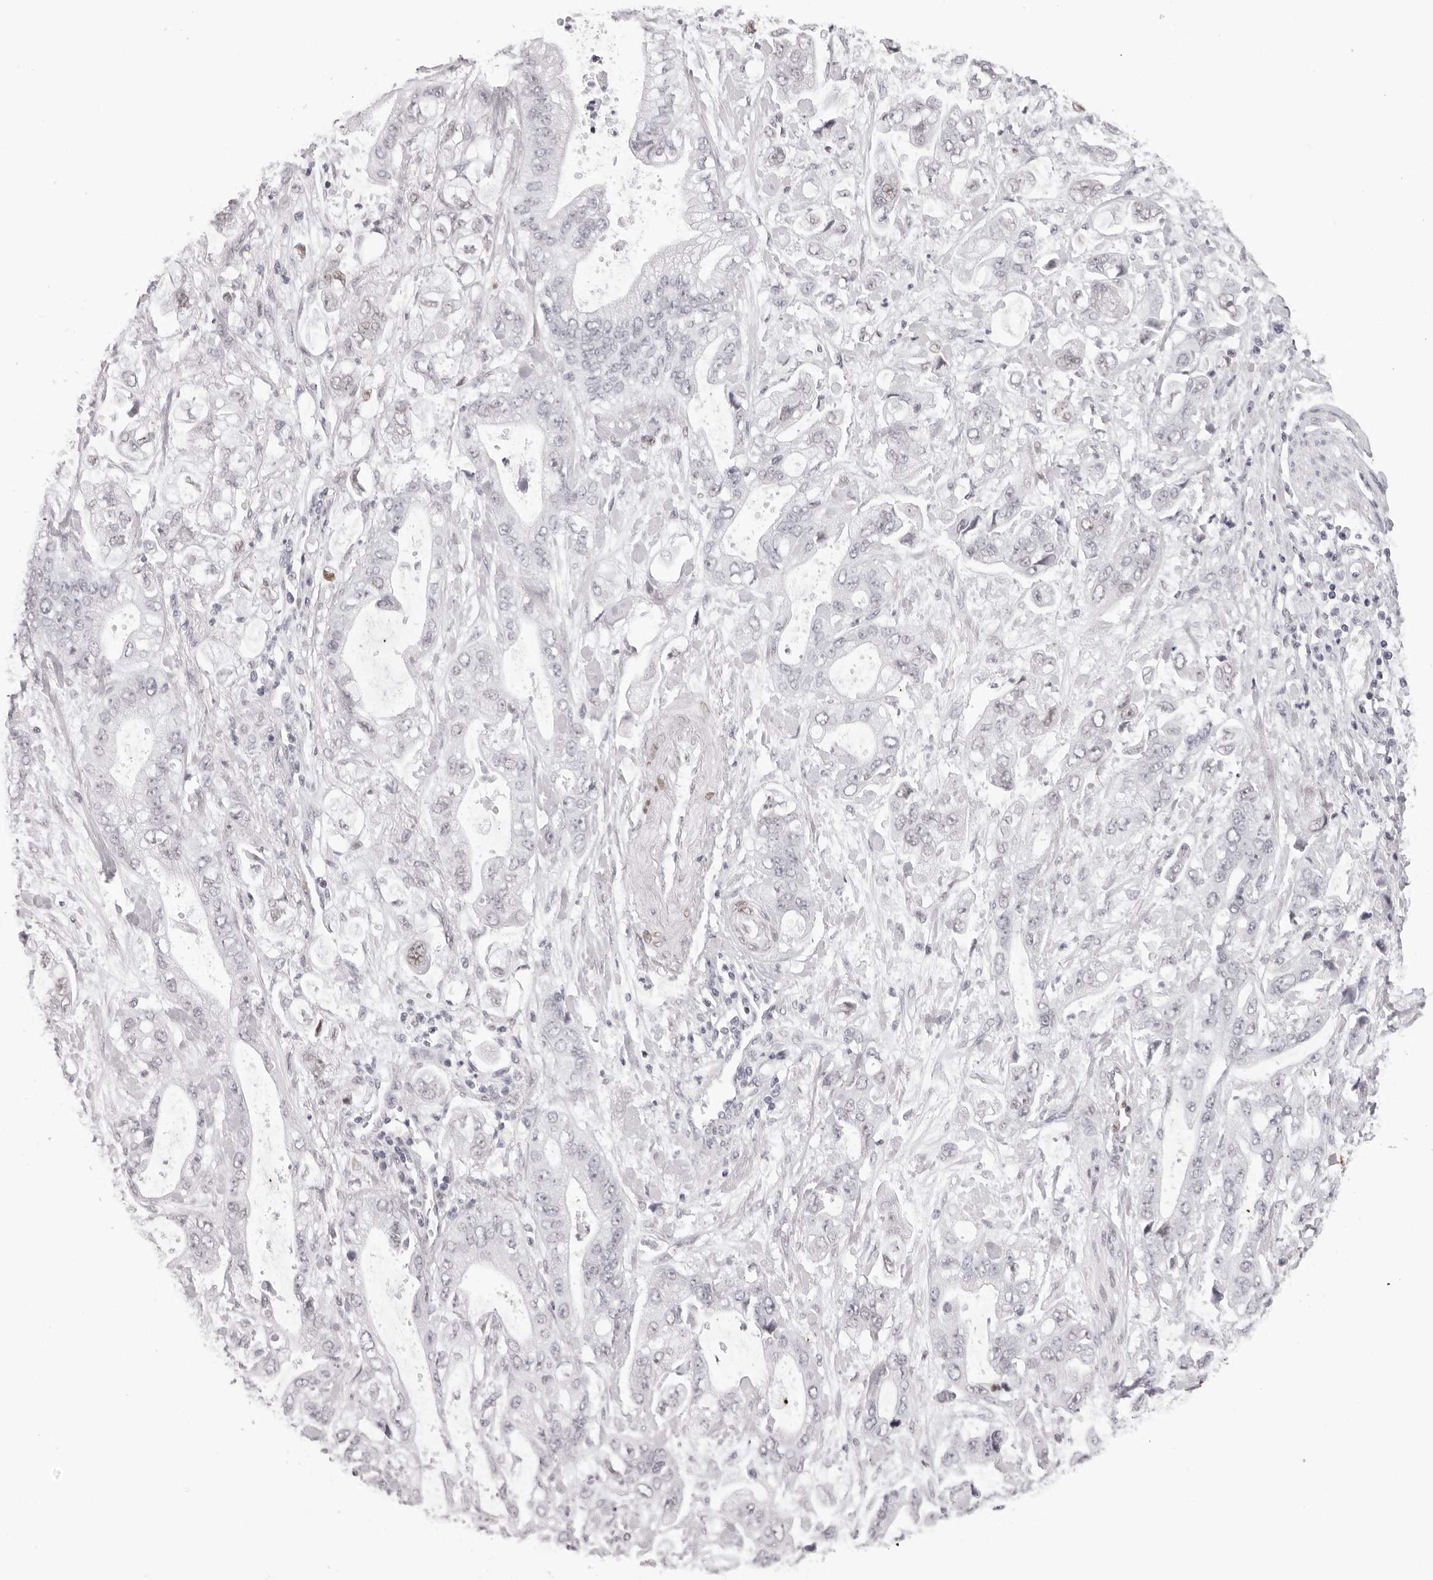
{"staining": {"intensity": "negative", "quantity": "none", "location": "none"}, "tissue": "stomach cancer", "cell_type": "Tumor cells", "image_type": "cancer", "snomed": [{"axis": "morphology", "description": "Normal tissue, NOS"}, {"axis": "morphology", "description": "Adenocarcinoma, NOS"}, {"axis": "topography", "description": "Stomach"}], "caption": "Adenocarcinoma (stomach) was stained to show a protein in brown. There is no significant positivity in tumor cells.", "gene": "MAFK", "patient": {"sex": "male", "age": 62}}